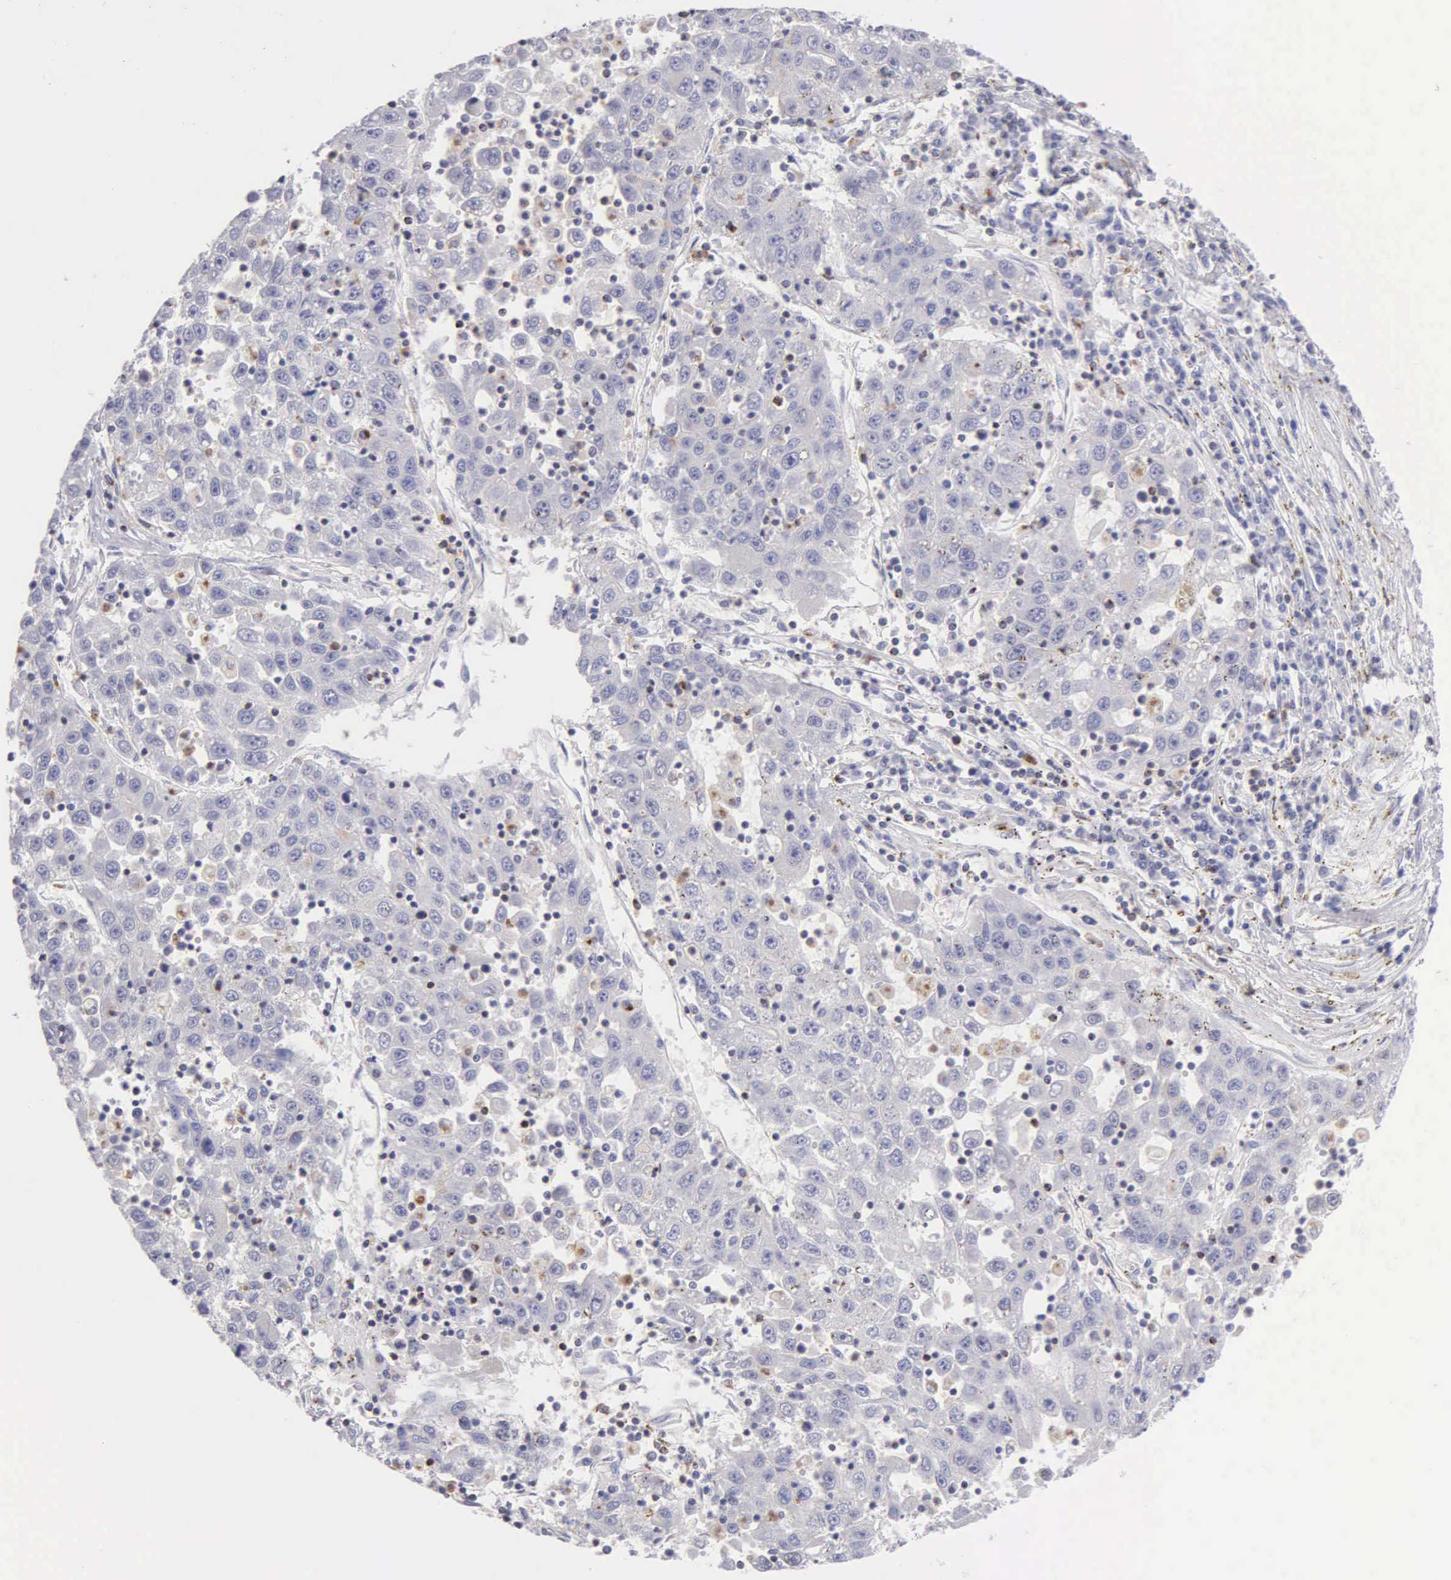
{"staining": {"intensity": "negative", "quantity": "none", "location": "none"}, "tissue": "liver cancer", "cell_type": "Tumor cells", "image_type": "cancer", "snomed": [{"axis": "morphology", "description": "Carcinoma, Hepatocellular, NOS"}, {"axis": "topography", "description": "Liver"}], "caption": "Immunohistochemistry (IHC) micrograph of neoplastic tissue: liver cancer (hepatocellular carcinoma) stained with DAB (3,3'-diaminobenzidine) reveals no significant protein expression in tumor cells. (Brightfield microscopy of DAB (3,3'-diaminobenzidine) immunohistochemistry (IHC) at high magnification).", "gene": "SRGN", "patient": {"sex": "male", "age": 49}}